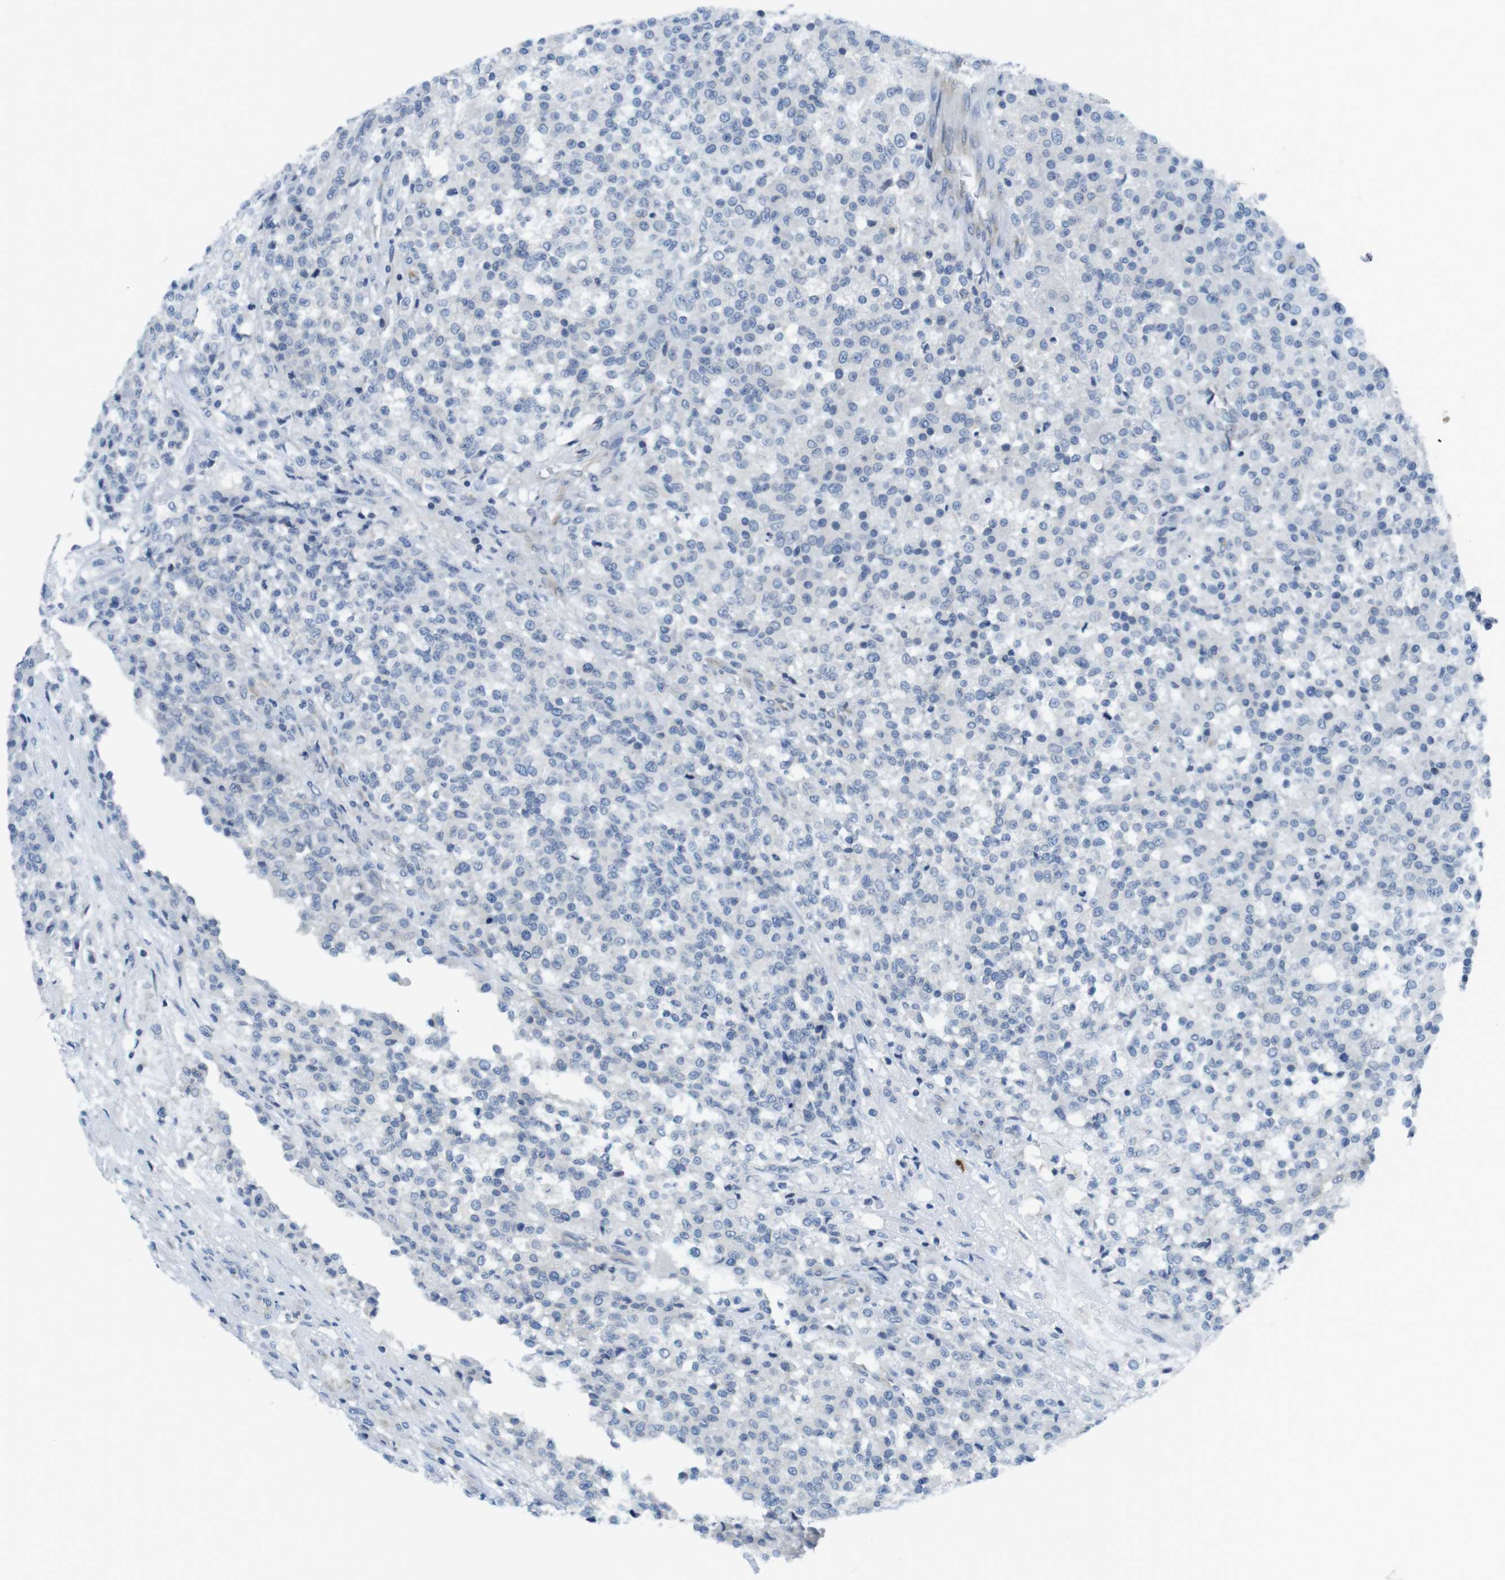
{"staining": {"intensity": "negative", "quantity": "none", "location": "none"}, "tissue": "testis cancer", "cell_type": "Tumor cells", "image_type": "cancer", "snomed": [{"axis": "morphology", "description": "Seminoma, NOS"}, {"axis": "topography", "description": "Testis"}], "caption": "The image demonstrates no staining of tumor cells in testis cancer.", "gene": "CLPTM1L", "patient": {"sex": "male", "age": 59}}